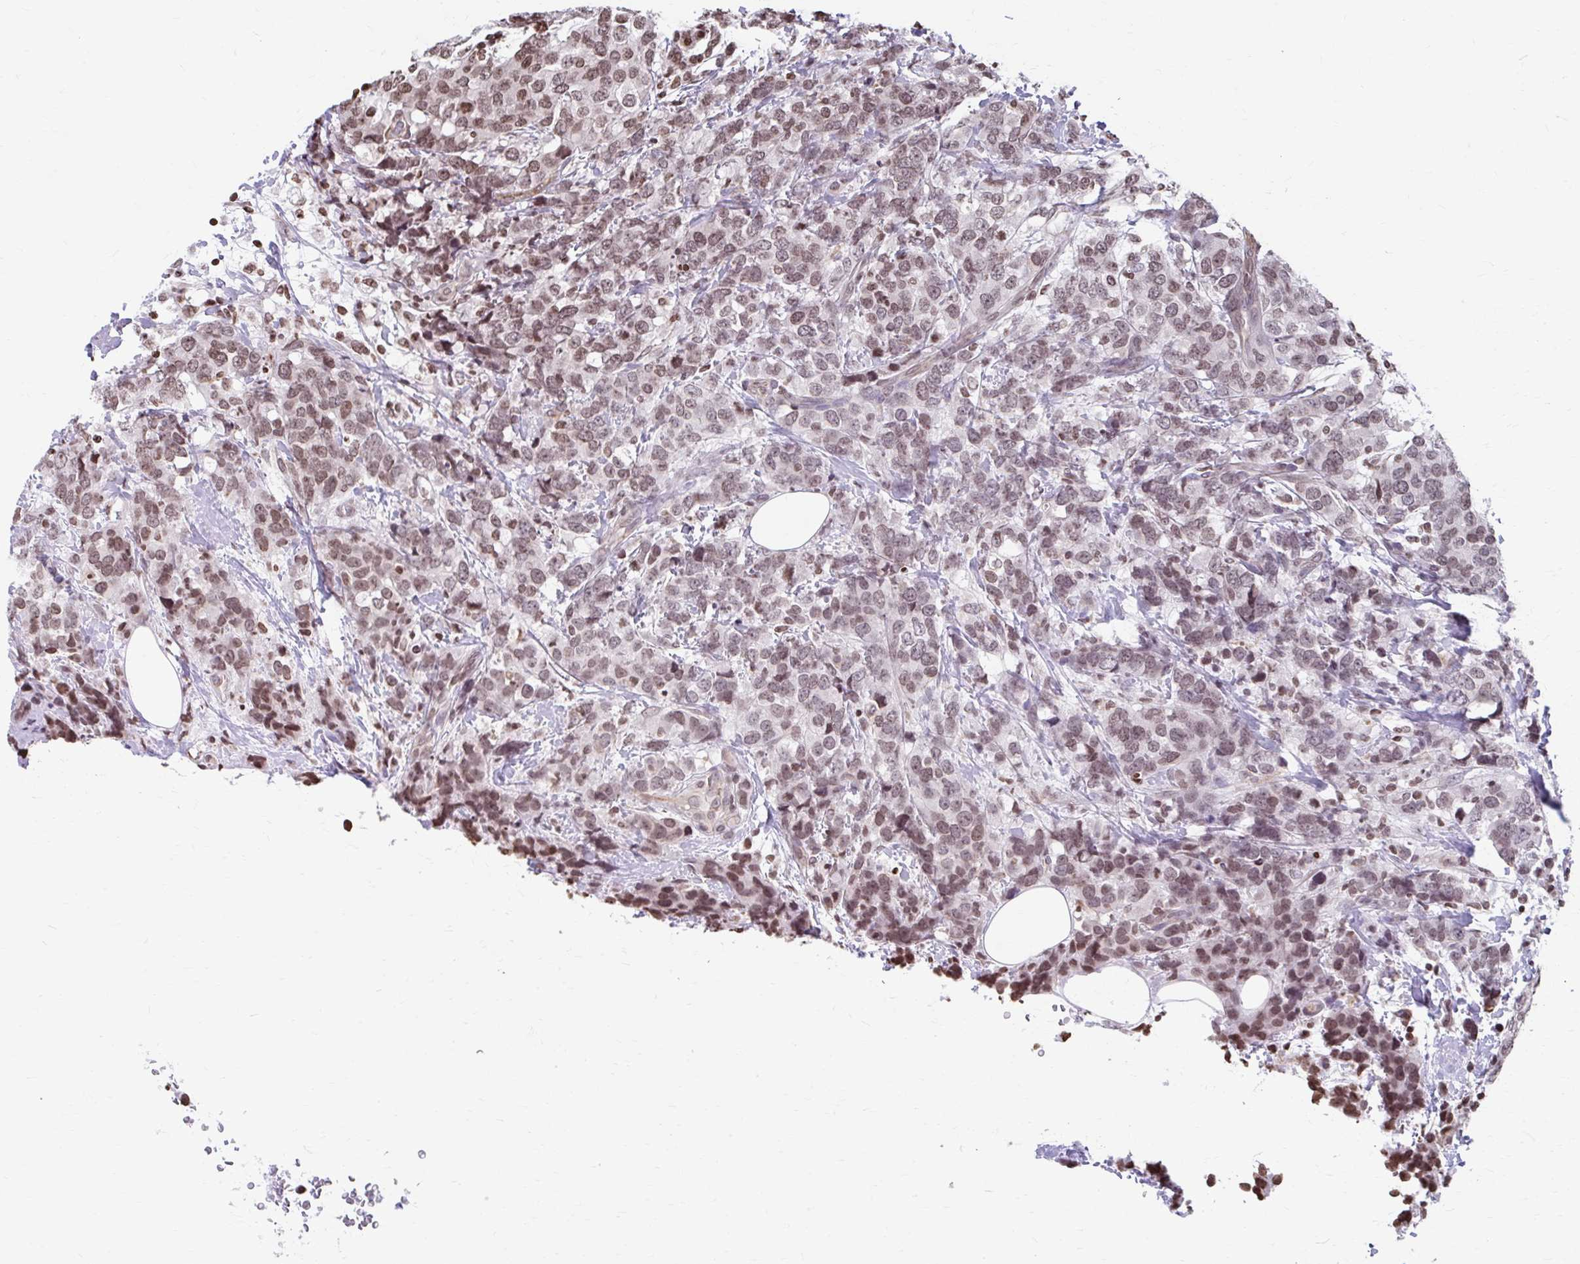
{"staining": {"intensity": "moderate", "quantity": "25%-75%", "location": "nuclear"}, "tissue": "breast cancer", "cell_type": "Tumor cells", "image_type": "cancer", "snomed": [{"axis": "morphology", "description": "Lobular carcinoma"}, {"axis": "topography", "description": "Breast"}], "caption": "Tumor cells exhibit medium levels of moderate nuclear positivity in about 25%-75% of cells in breast cancer. (IHC, brightfield microscopy, high magnification).", "gene": "ORC3", "patient": {"sex": "female", "age": 59}}